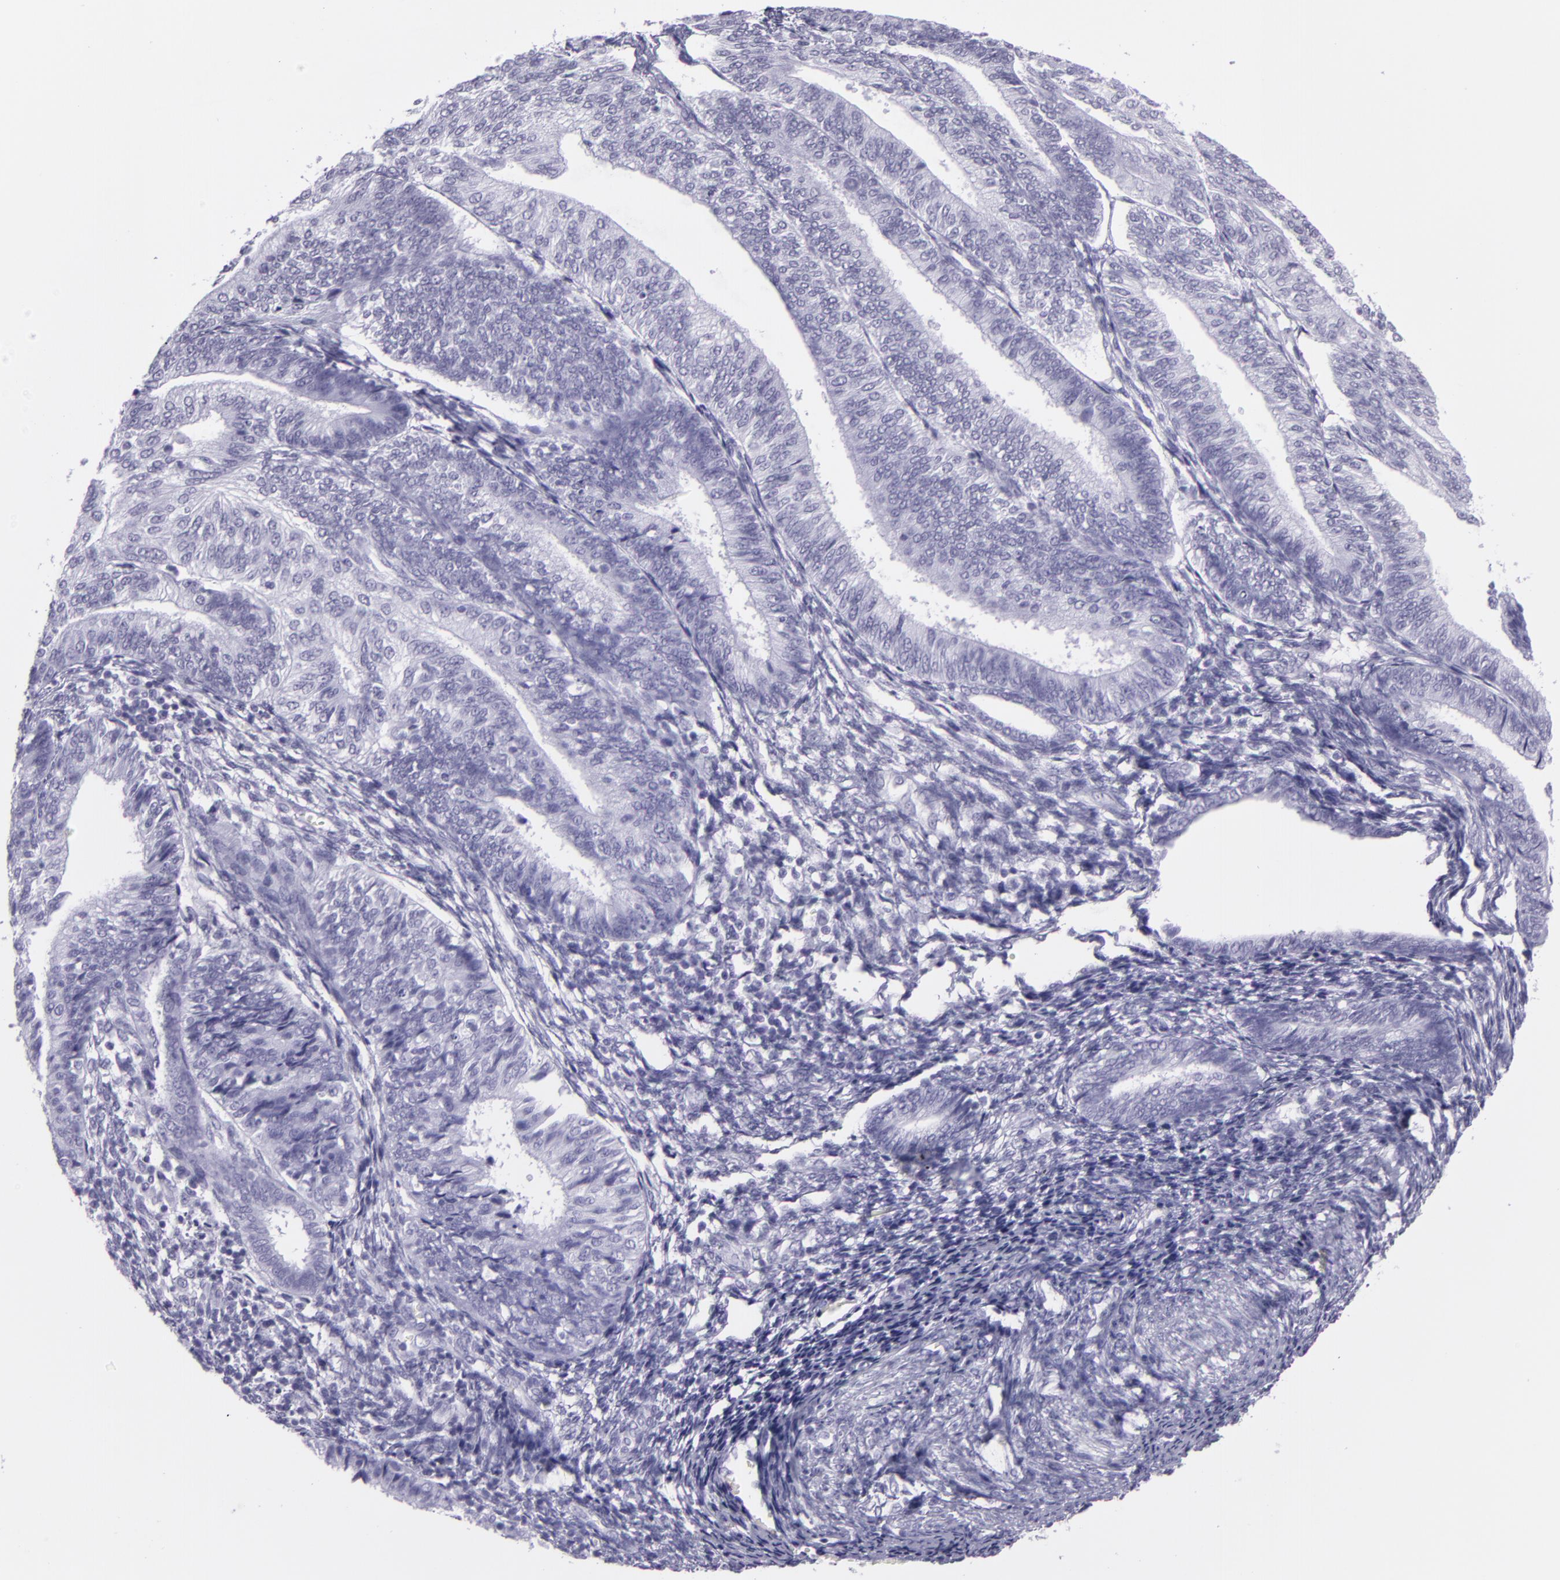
{"staining": {"intensity": "negative", "quantity": "none", "location": "none"}, "tissue": "endometrial cancer", "cell_type": "Tumor cells", "image_type": "cancer", "snomed": [{"axis": "morphology", "description": "Adenocarcinoma, NOS"}, {"axis": "topography", "description": "Endometrium"}], "caption": "IHC image of neoplastic tissue: human endometrial cancer stained with DAB (3,3'-diaminobenzidine) displays no significant protein staining in tumor cells.", "gene": "MUC6", "patient": {"sex": "female", "age": 55}}